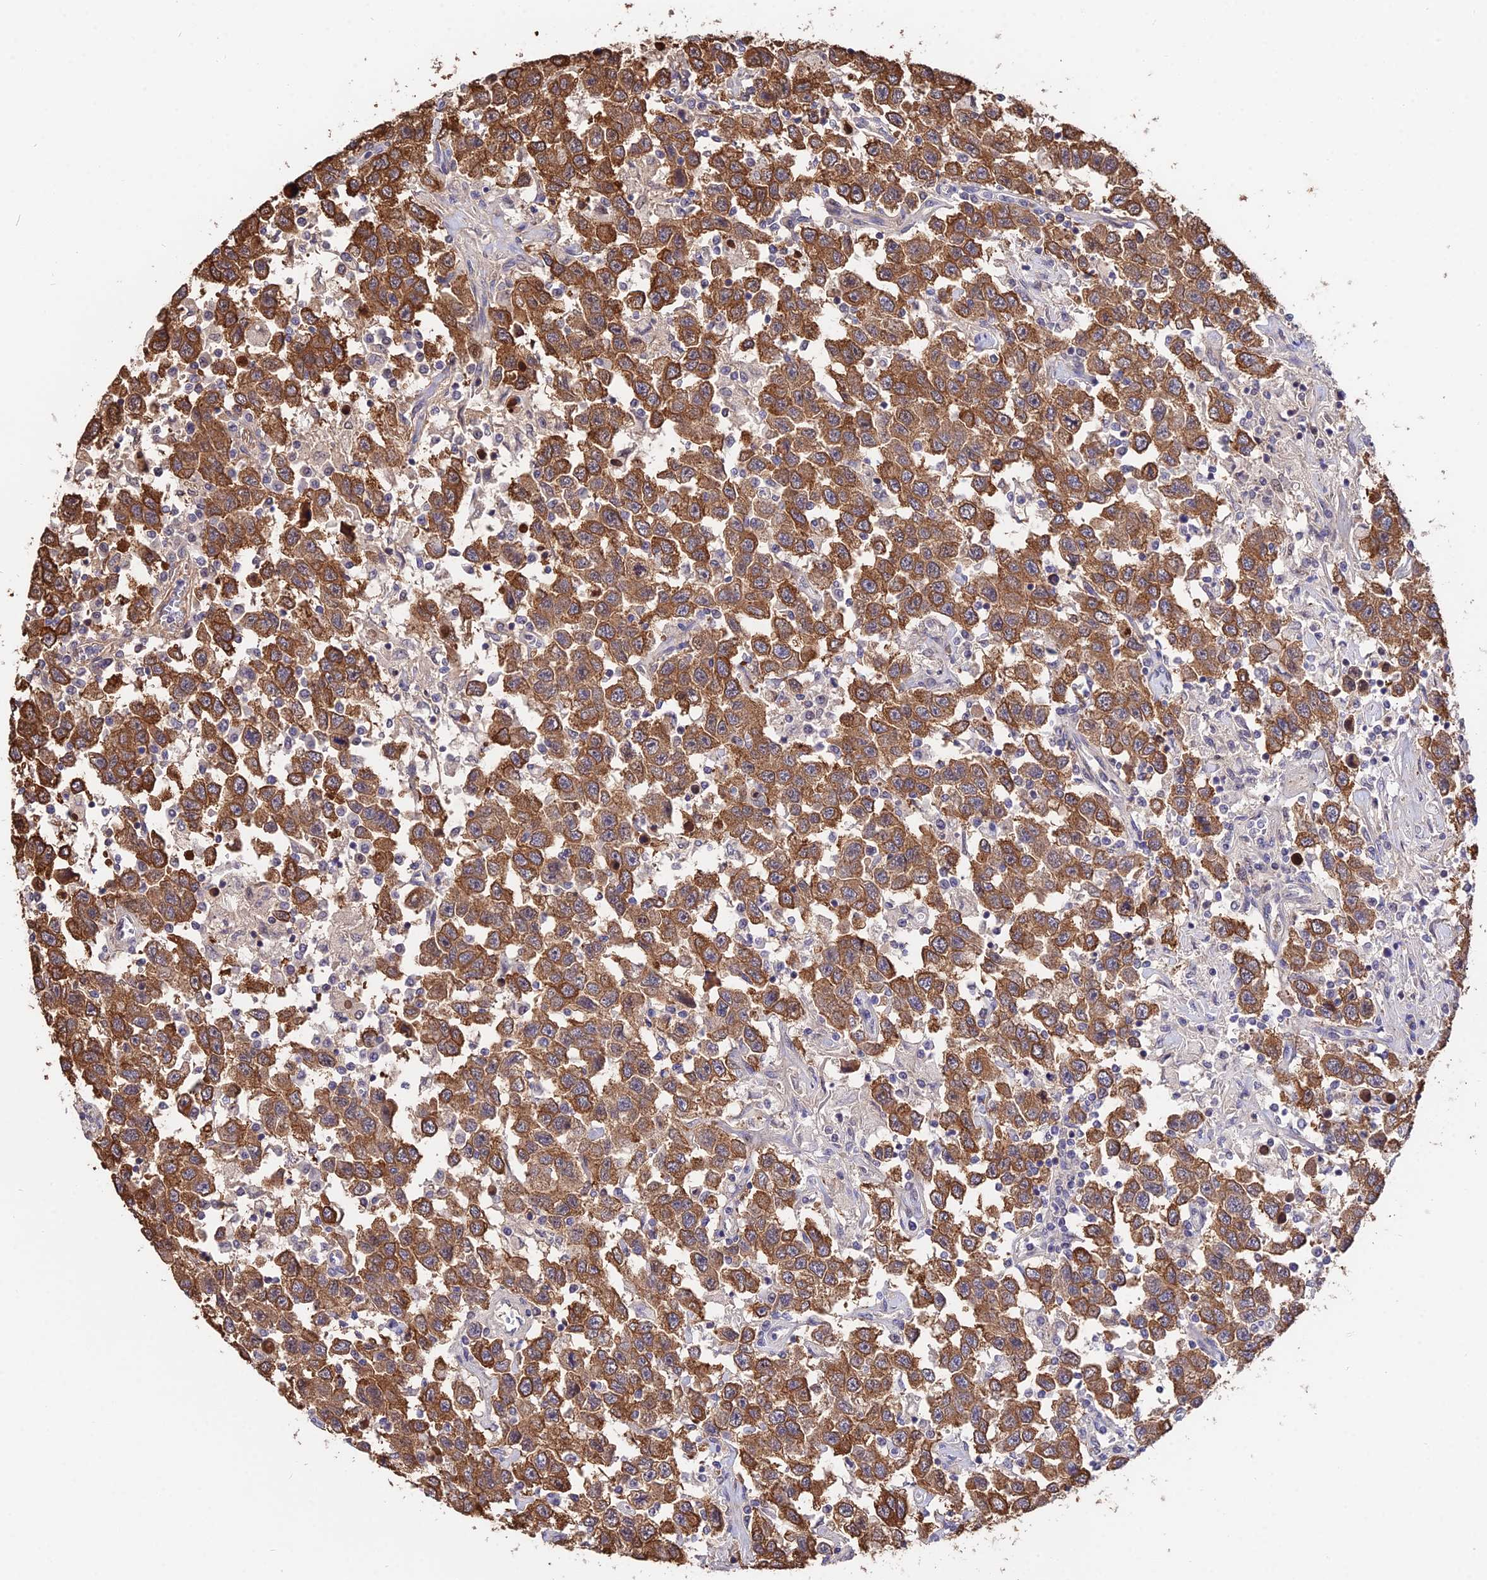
{"staining": {"intensity": "strong", "quantity": ">75%", "location": "cytoplasmic/membranous"}, "tissue": "testis cancer", "cell_type": "Tumor cells", "image_type": "cancer", "snomed": [{"axis": "morphology", "description": "Seminoma, NOS"}, {"axis": "topography", "description": "Testis"}], "caption": "Brown immunohistochemical staining in testis cancer shows strong cytoplasmic/membranous staining in approximately >75% of tumor cells.", "gene": "INPP4A", "patient": {"sex": "male", "age": 41}}